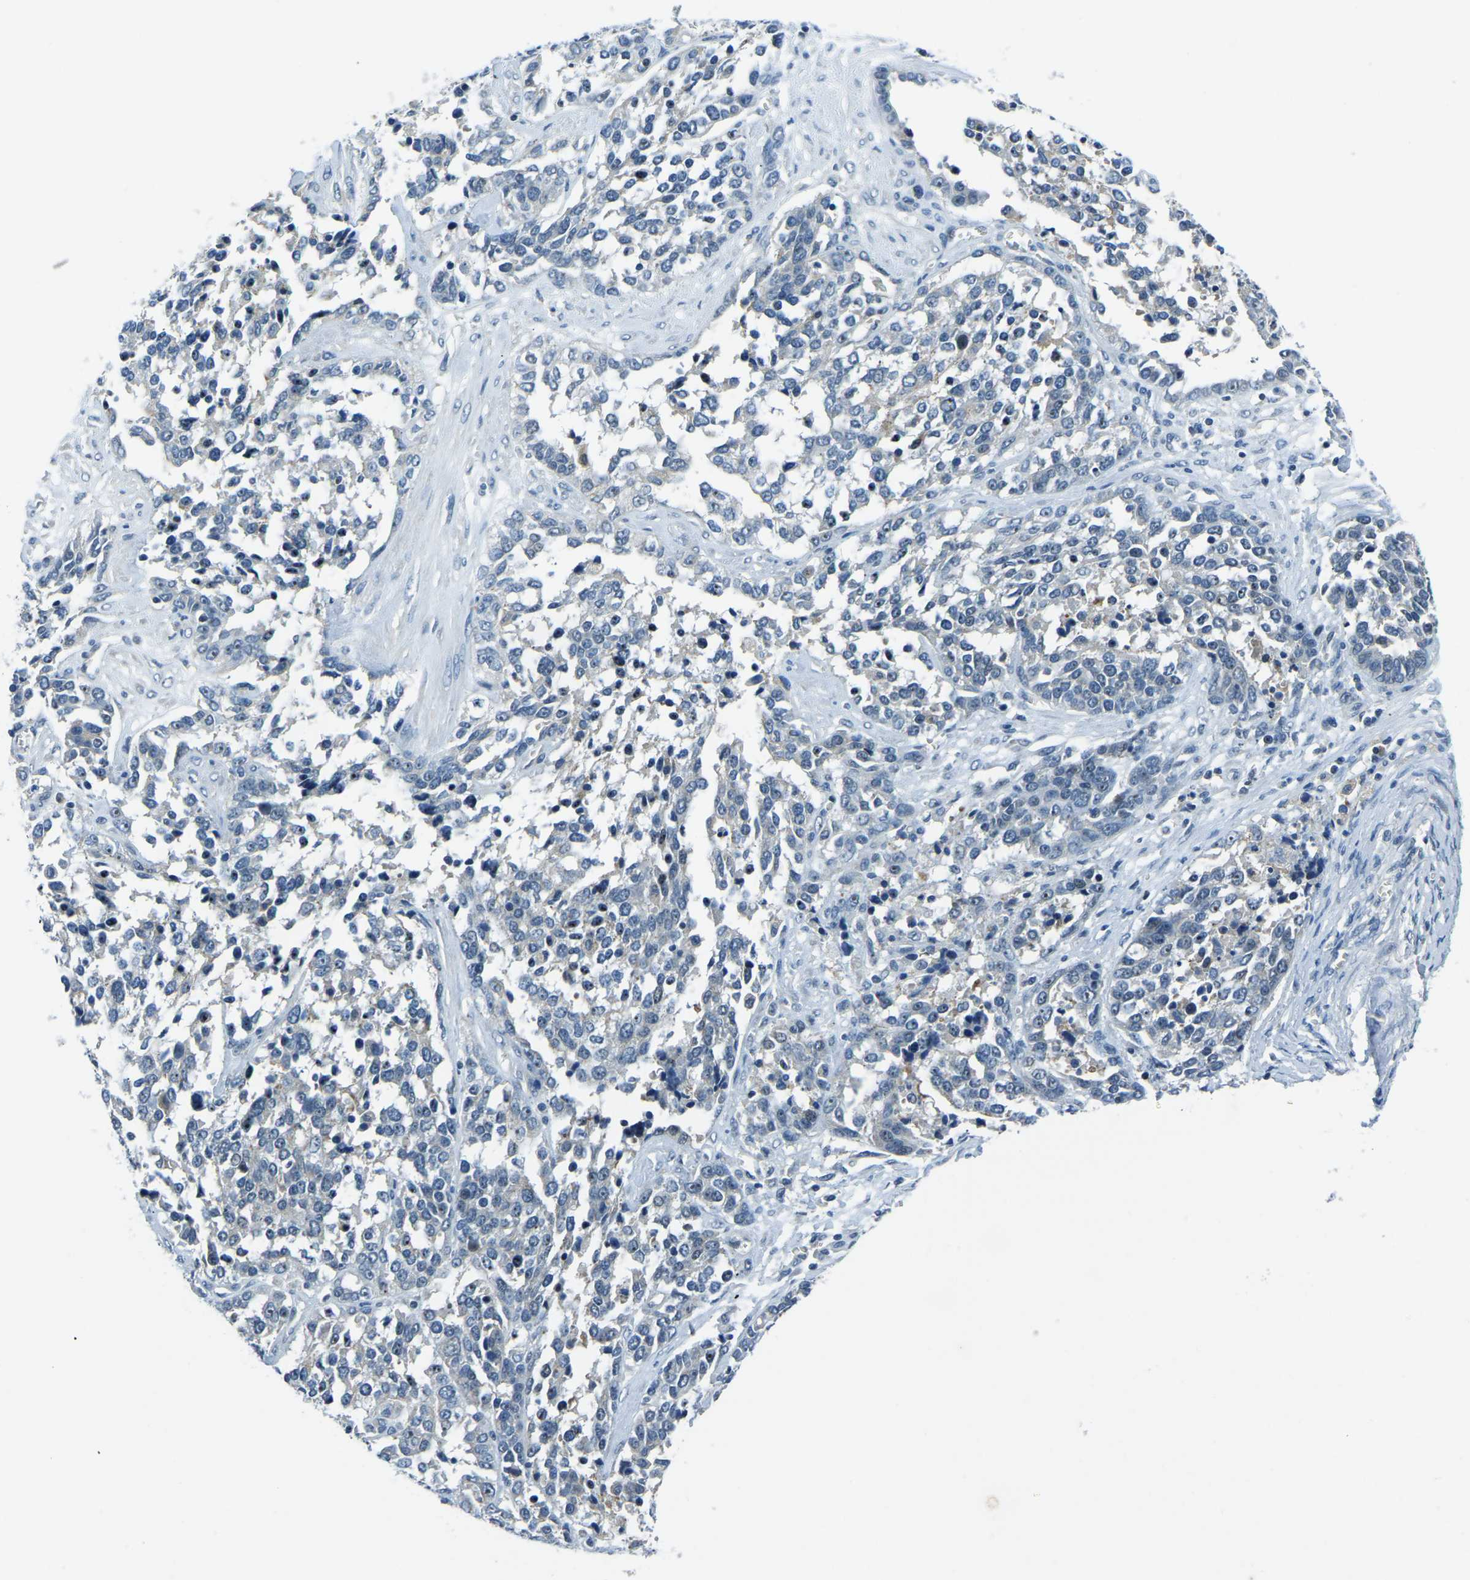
{"staining": {"intensity": "negative", "quantity": "none", "location": "none"}, "tissue": "ovarian cancer", "cell_type": "Tumor cells", "image_type": "cancer", "snomed": [{"axis": "morphology", "description": "Cystadenocarcinoma, serous, NOS"}, {"axis": "topography", "description": "Ovary"}], "caption": "Immunohistochemical staining of ovarian serous cystadenocarcinoma shows no significant staining in tumor cells.", "gene": "RRP1", "patient": {"sex": "female", "age": 44}}